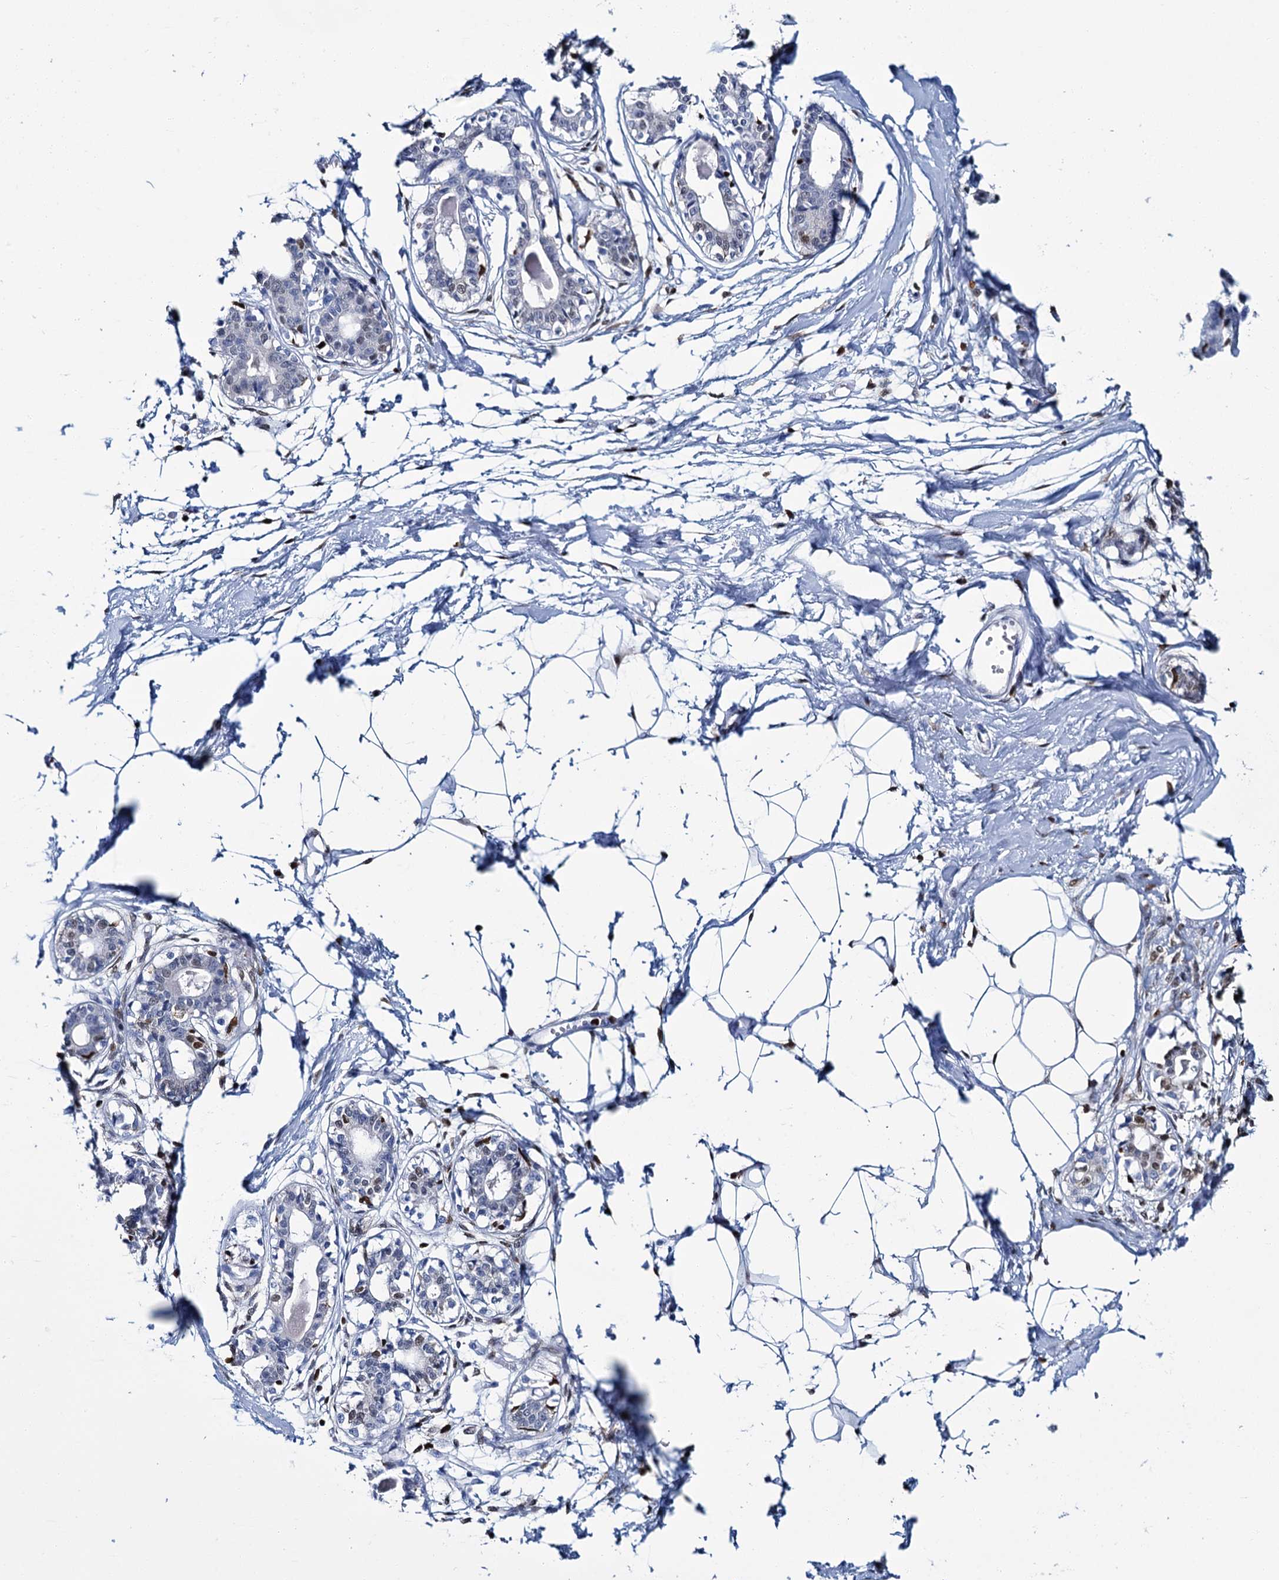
{"staining": {"intensity": "negative", "quantity": "none", "location": "none"}, "tissue": "breast", "cell_type": "Adipocytes", "image_type": "normal", "snomed": [{"axis": "morphology", "description": "Normal tissue, NOS"}, {"axis": "topography", "description": "Breast"}], "caption": "Immunohistochemical staining of benign human breast displays no significant staining in adipocytes.", "gene": "CELF2", "patient": {"sex": "female", "age": 45}}